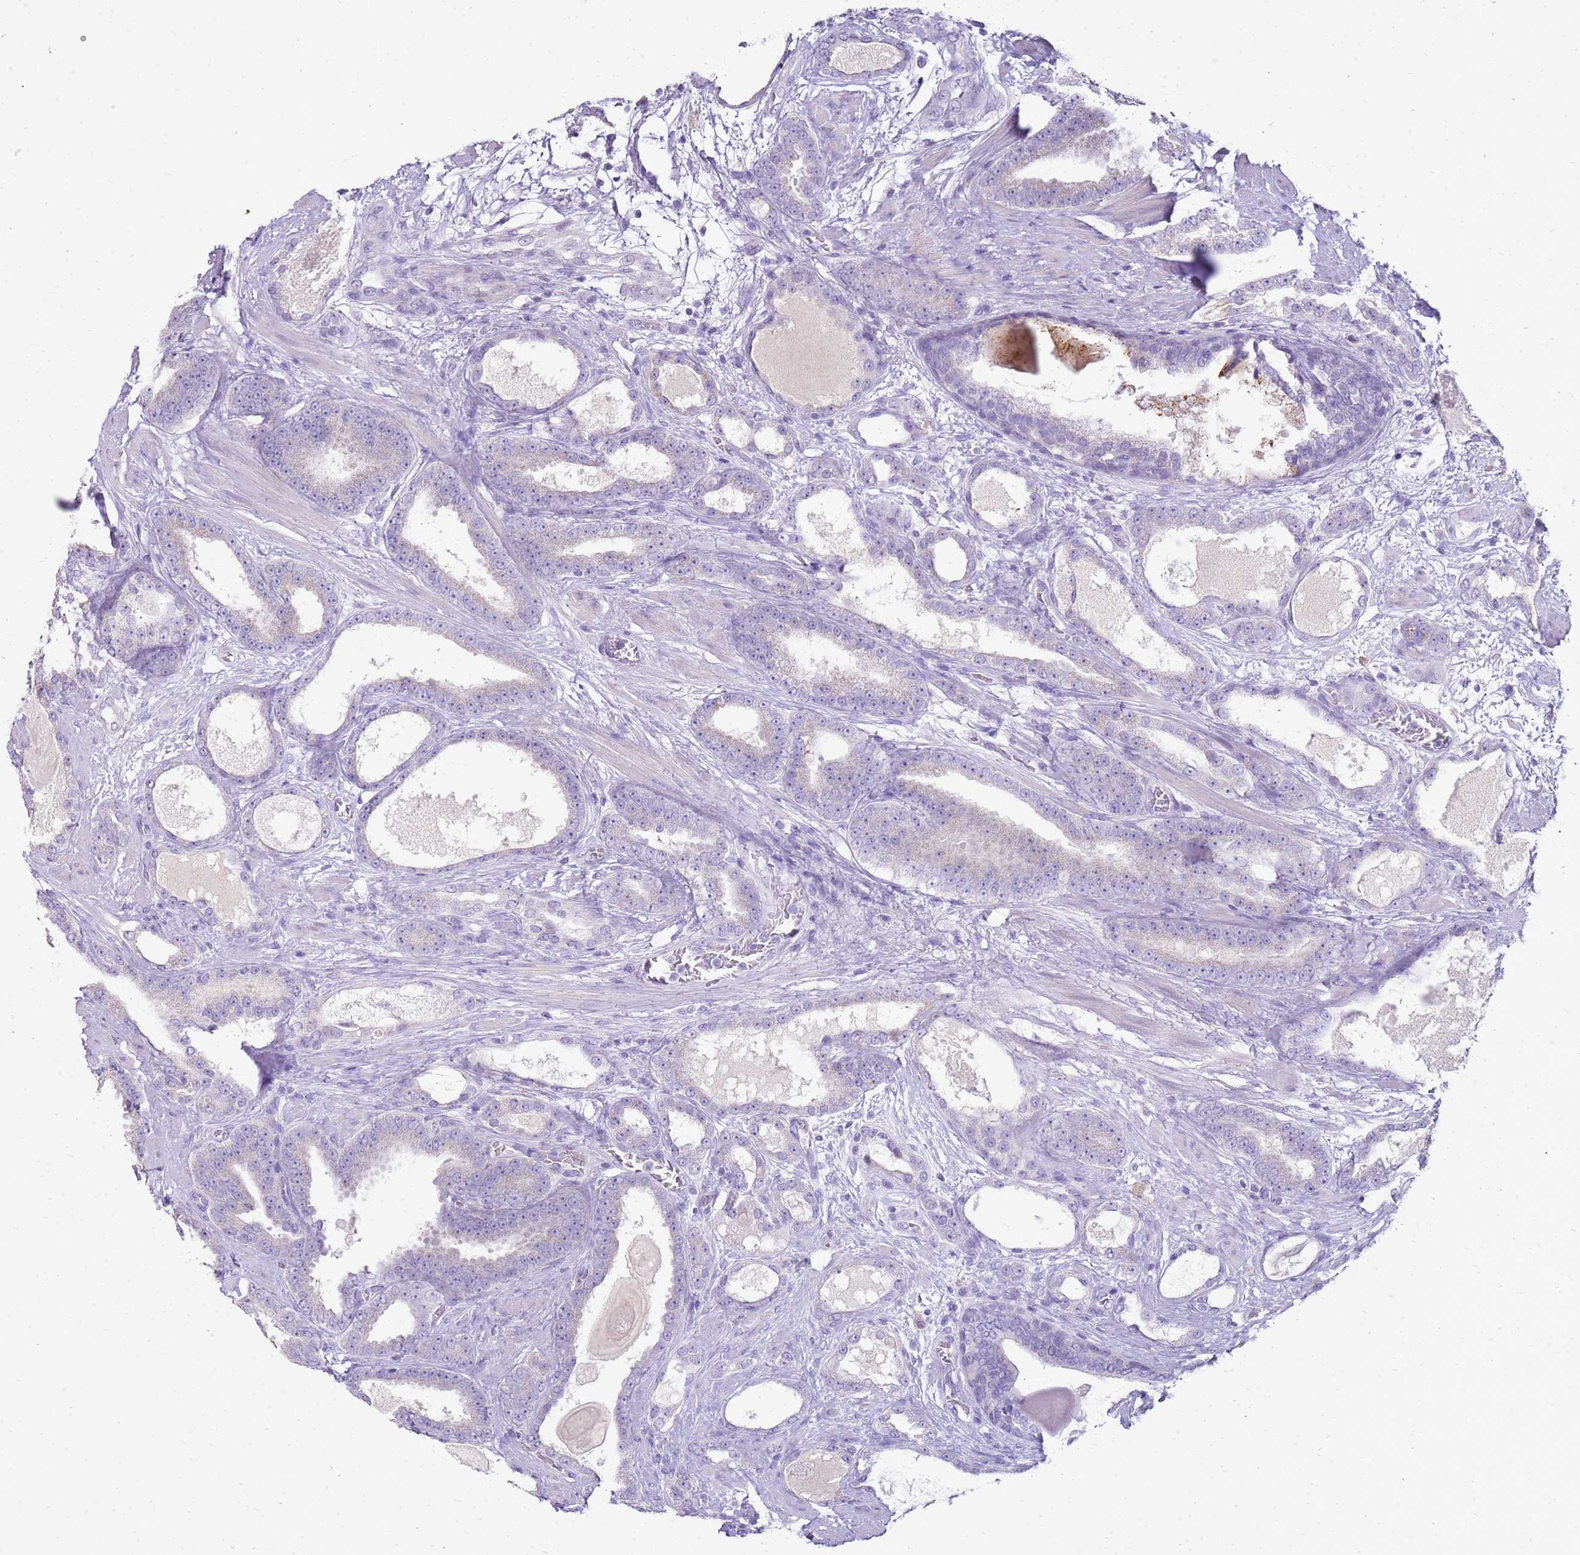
{"staining": {"intensity": "negative", "quantity": "none", "location": "none"}, "tissue": "prostate cancer", "cell_type": "Tumor cells", "image_type": "cancer", "snomed": [{"axis": "morphology", "description": "Adenocarcinoma, High grade"}, {"axis": "topography", "description": "Prostate"}], "caption": "Tumor cells are negative for brown protein staining in adenocarcinoma (high-grade) (prostate).", "gene": "FABP2", "patient": {"sex": "male", "age": 60}}